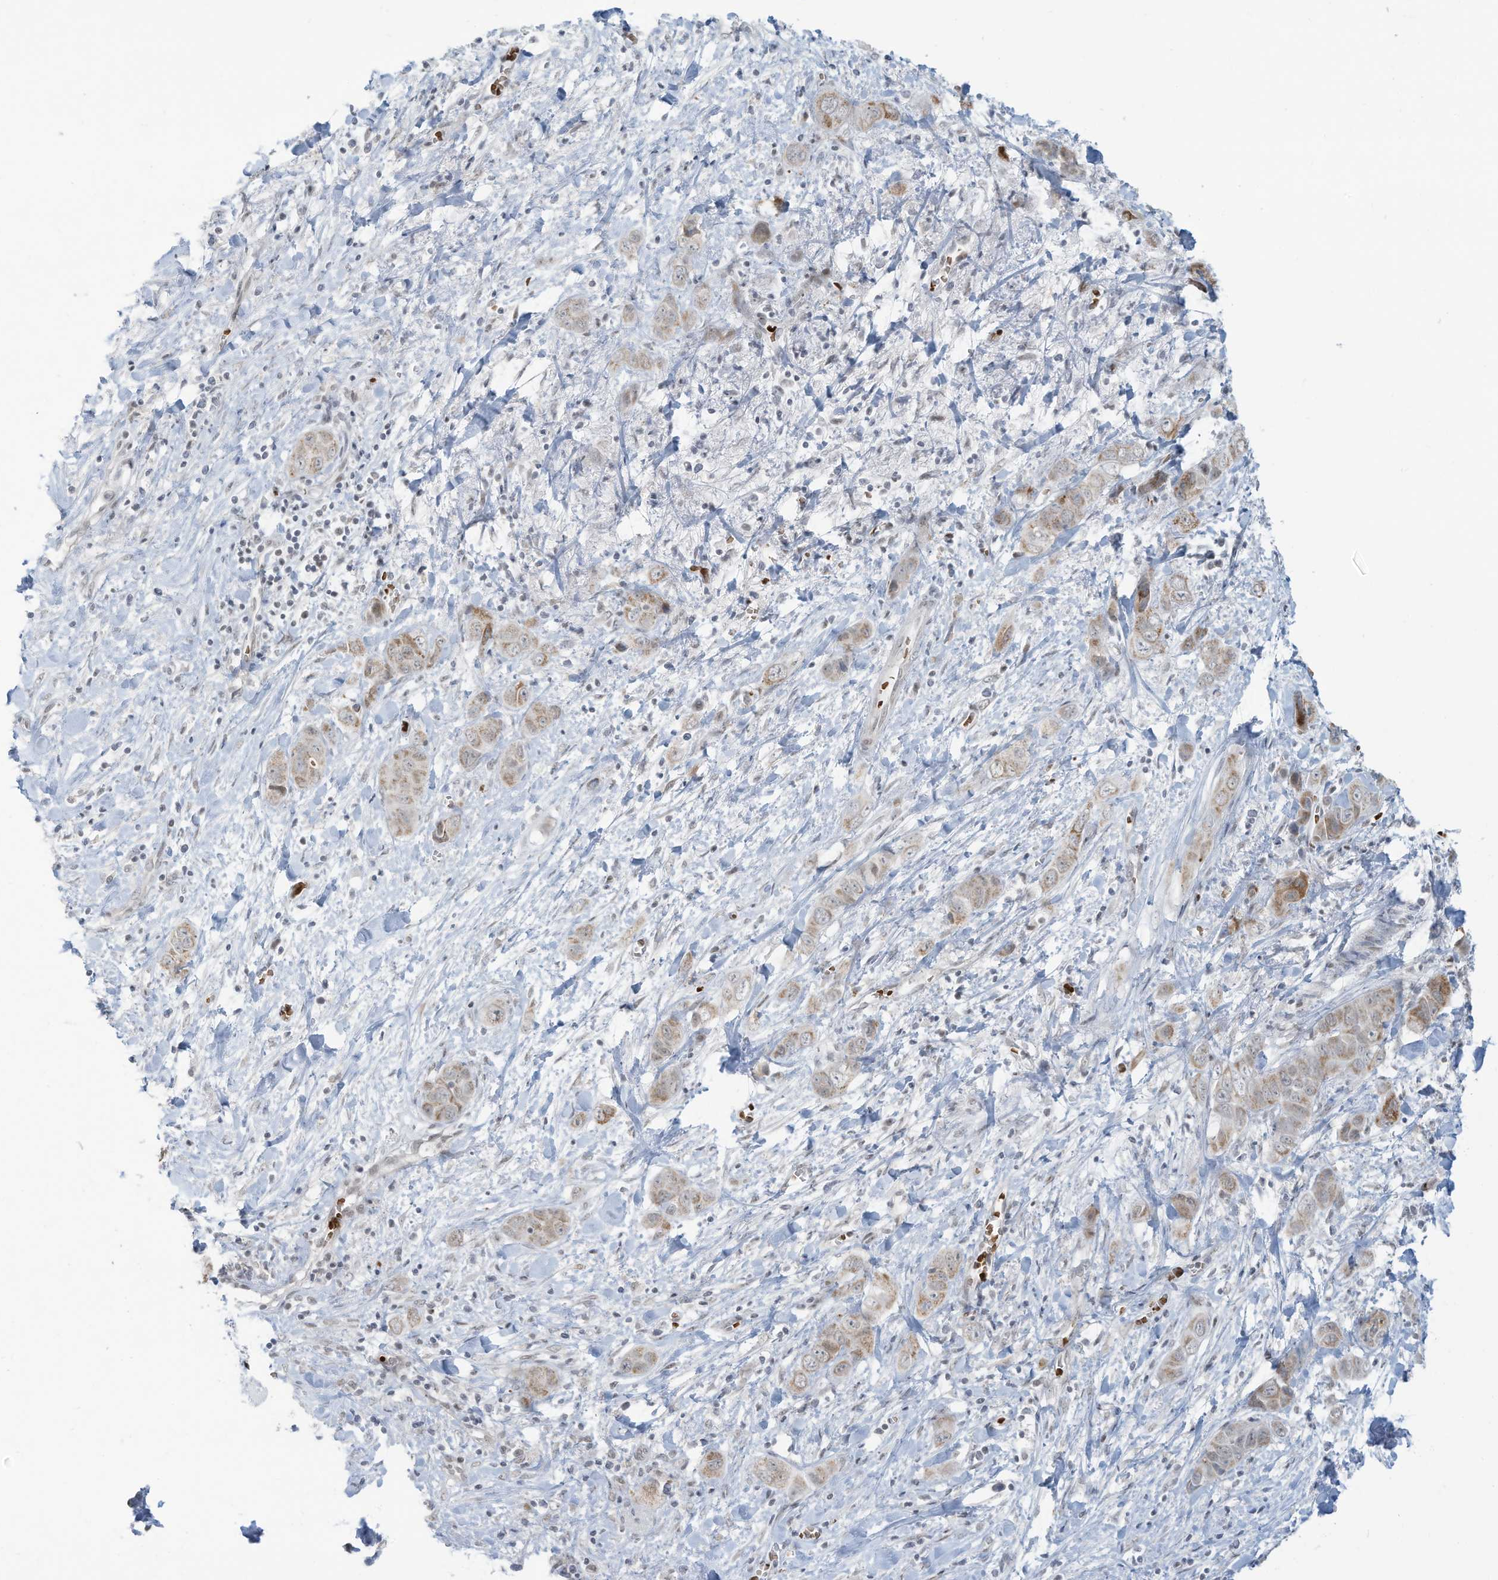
{"staining": {"intensity": "weak", "quantity": ">75%", "location": "cytoplasmic/membranous"}, "tissue": "liver cancer", "cell_type": "Tumor cells", "image_type": "cancer", "snomed": [{"axis": "morphology", "description": "Cholangiocarcinoma"}, {"axis": "topography", "description": "Liver"}], "caption": "There is low levels of weak cytoplasmic/membranous staining in tumor cells of liver cholangiocarcinoma, as demonstrated by immunohistochemical staining (brown color).", "gene": "ECT2L", "patient": {"sex": "female", "age": 52}}